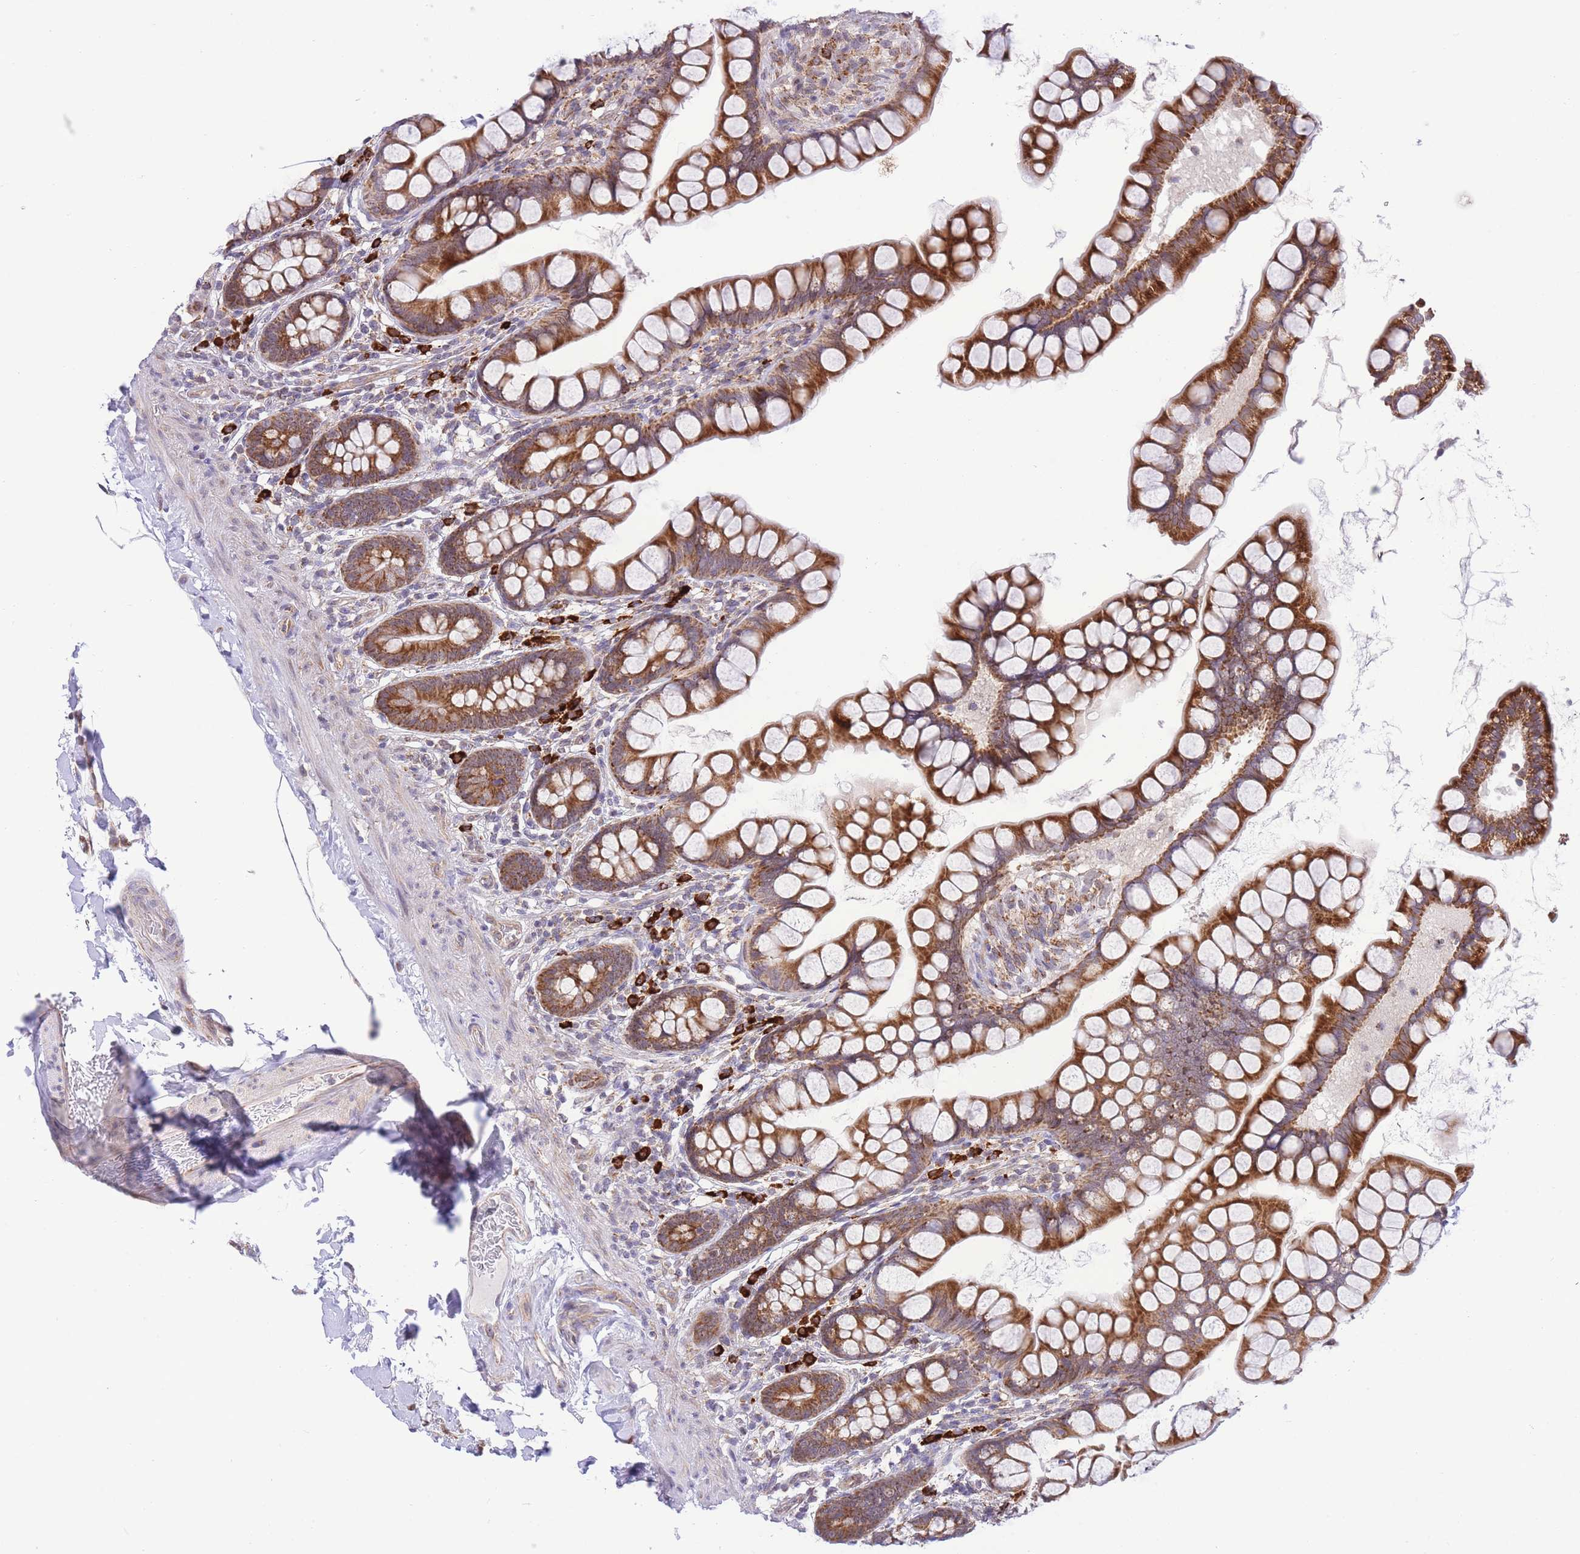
{"staining": {"intensity": "strong", "quantity": ">75%", "location": "cytoplasmic/membranous"}, "tissue": "small intestine", "cell_type": "Glandular cells", "image_type": "normal", "snomed": [{"axis": "morphology", "description": "Normal tissue, NOS"}, {"axis": "topography", "description": "Small intestine"}], "caption": "Protein expression analysis of unremarkable small intestine reveals strong cytoplasmic/membranous staining in about >75% of glandular cells. Immunohistochemistry (ihc) stains the protein of interest in brown and the nuclei are stained blue.", "gene": "EXOSC8", "patient": {"sex": "male", "age": 70}}